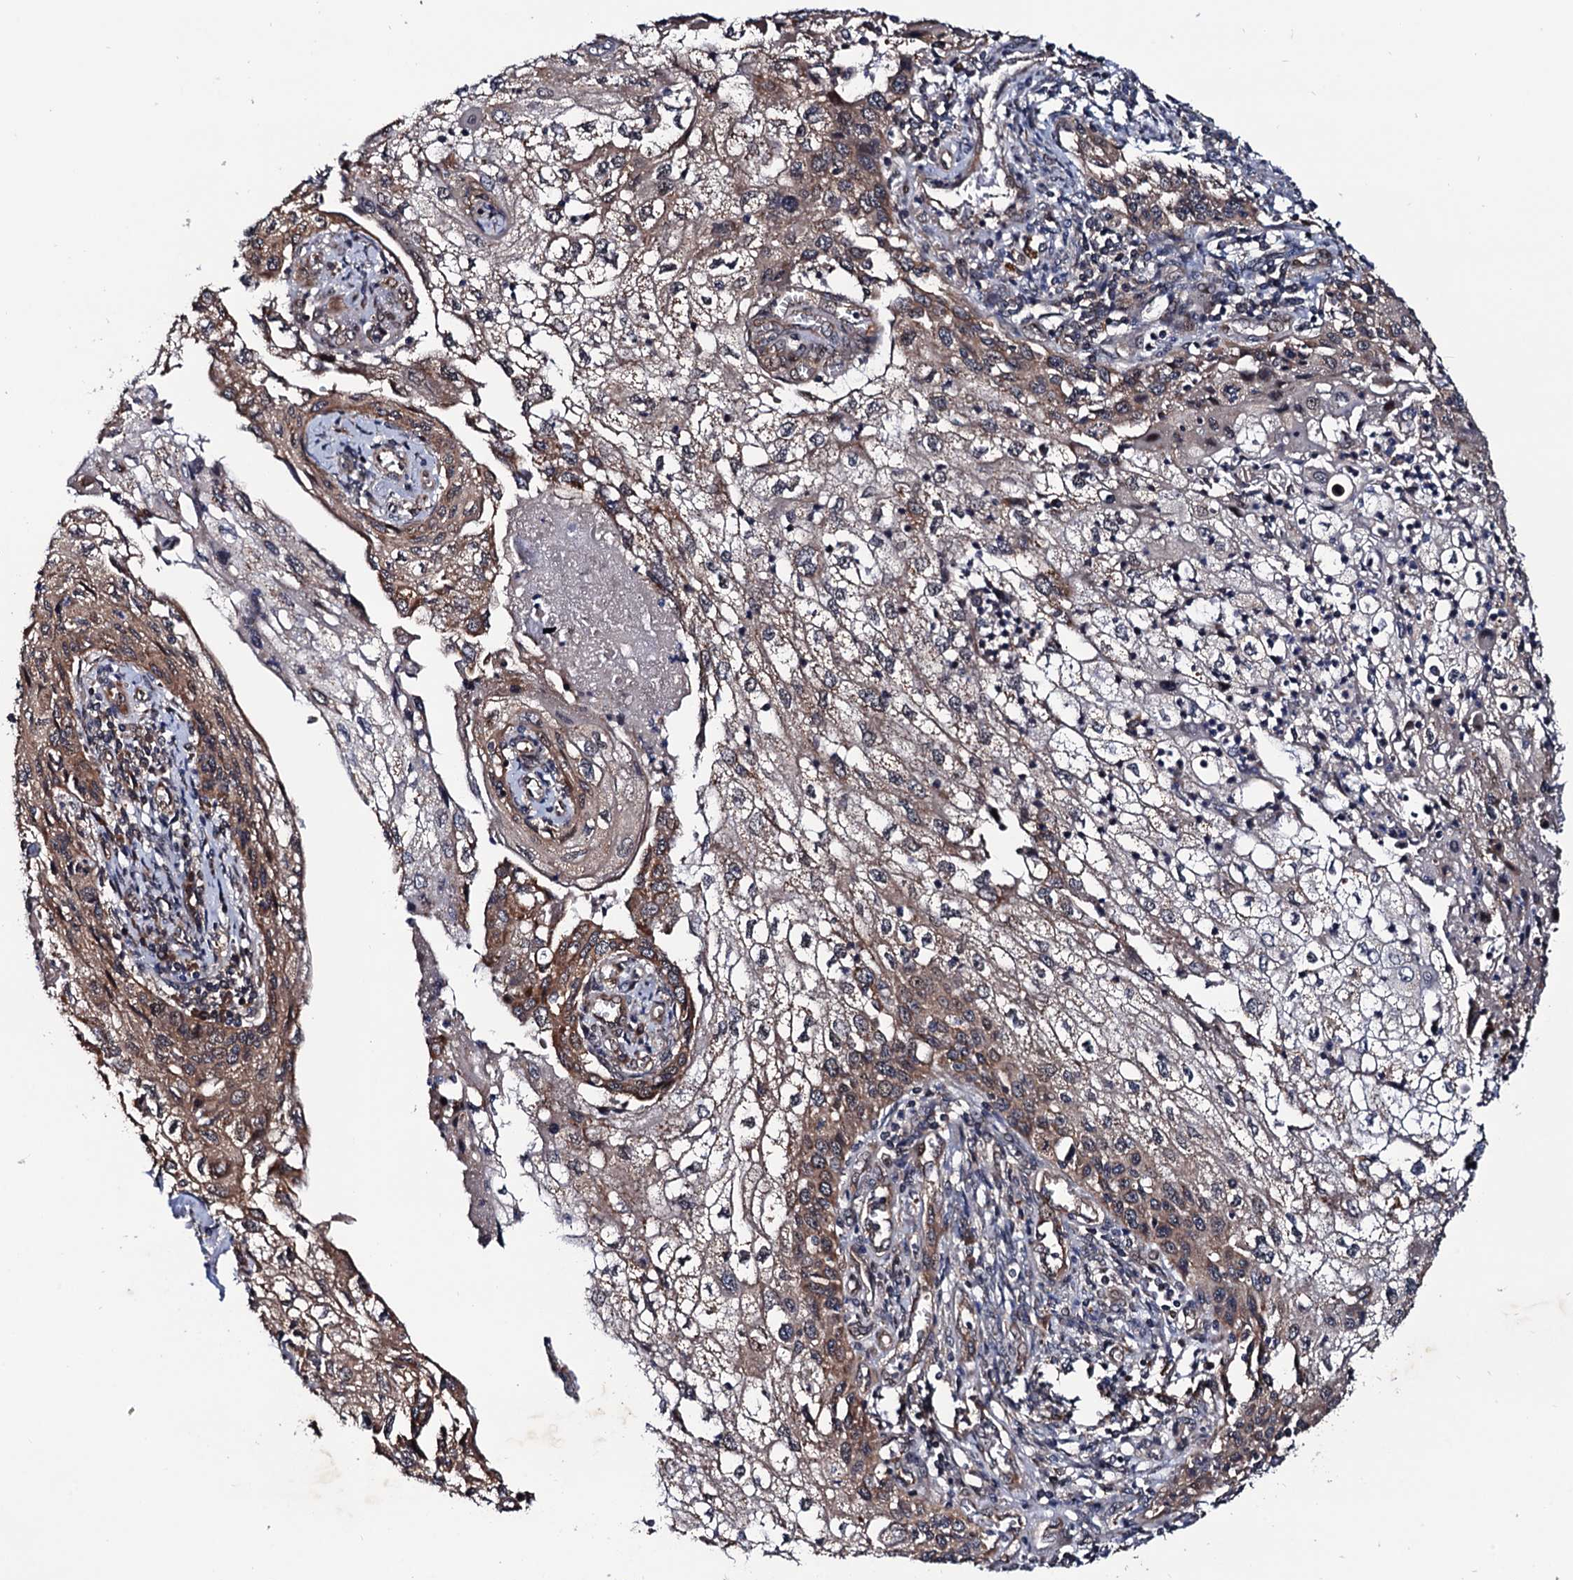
{"staining": {"intensity": "strong", "quantity": "25%-75%", "location": "cytoplasmic/membranous"}, "tissue": "cervical cancer", "cell_type": "Tumor cells", "image_type": "cancer", "snomed": [{"axis": "morphology", "description": "Squamous cell carcinoma, NOS"}, {"axis": "topography", "description": "Cervix"}], "caption": "Squamous cell carcinoma (cervical) stained with a brown dye displays strong cytoplasmic/membranous positive staining in approximately 25%-75% of tumor cells.", "gene": "NAA16", "patient": {"sex": "female", "age": 67}}